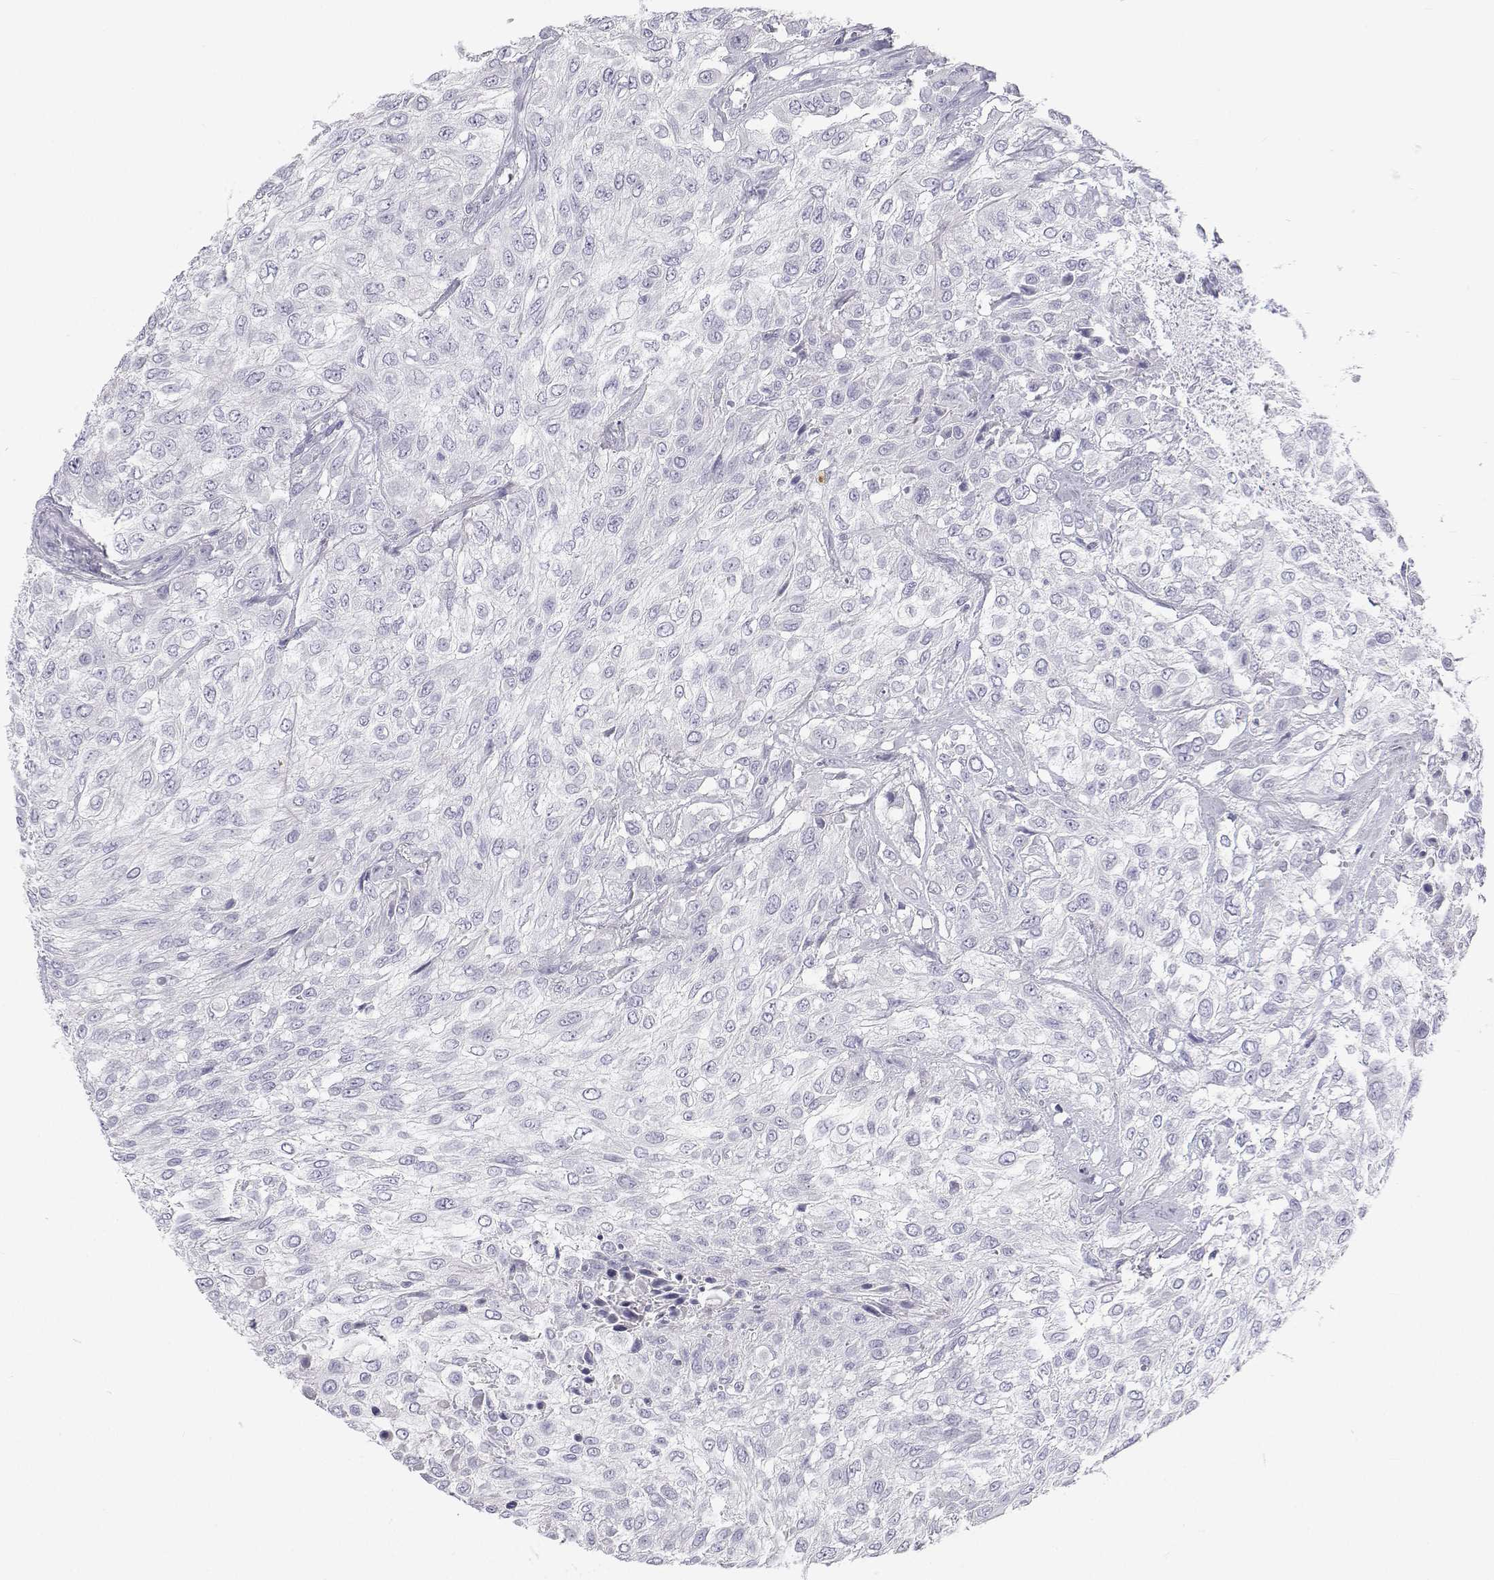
{"staining": {"intensity": "negative", "quantity": "none", "location": "none"}, "tissue": "urothelial cancer", "cell_type": "Tumor cells", "image_type": "cancer", "snomed": [{"axis": "morphology", "description": "Urothelial carcinoma, High grade"}, {"axis": "topography", "description": "Urinary bladder"}], "caption": "High power microscopy micrograph of an immunohistochemistry photomicrograph of urothelial cancer, revealing no significant staining in tumor cells.", "gene": "TTN", "patient": {"sex": "male", "age": 57}}